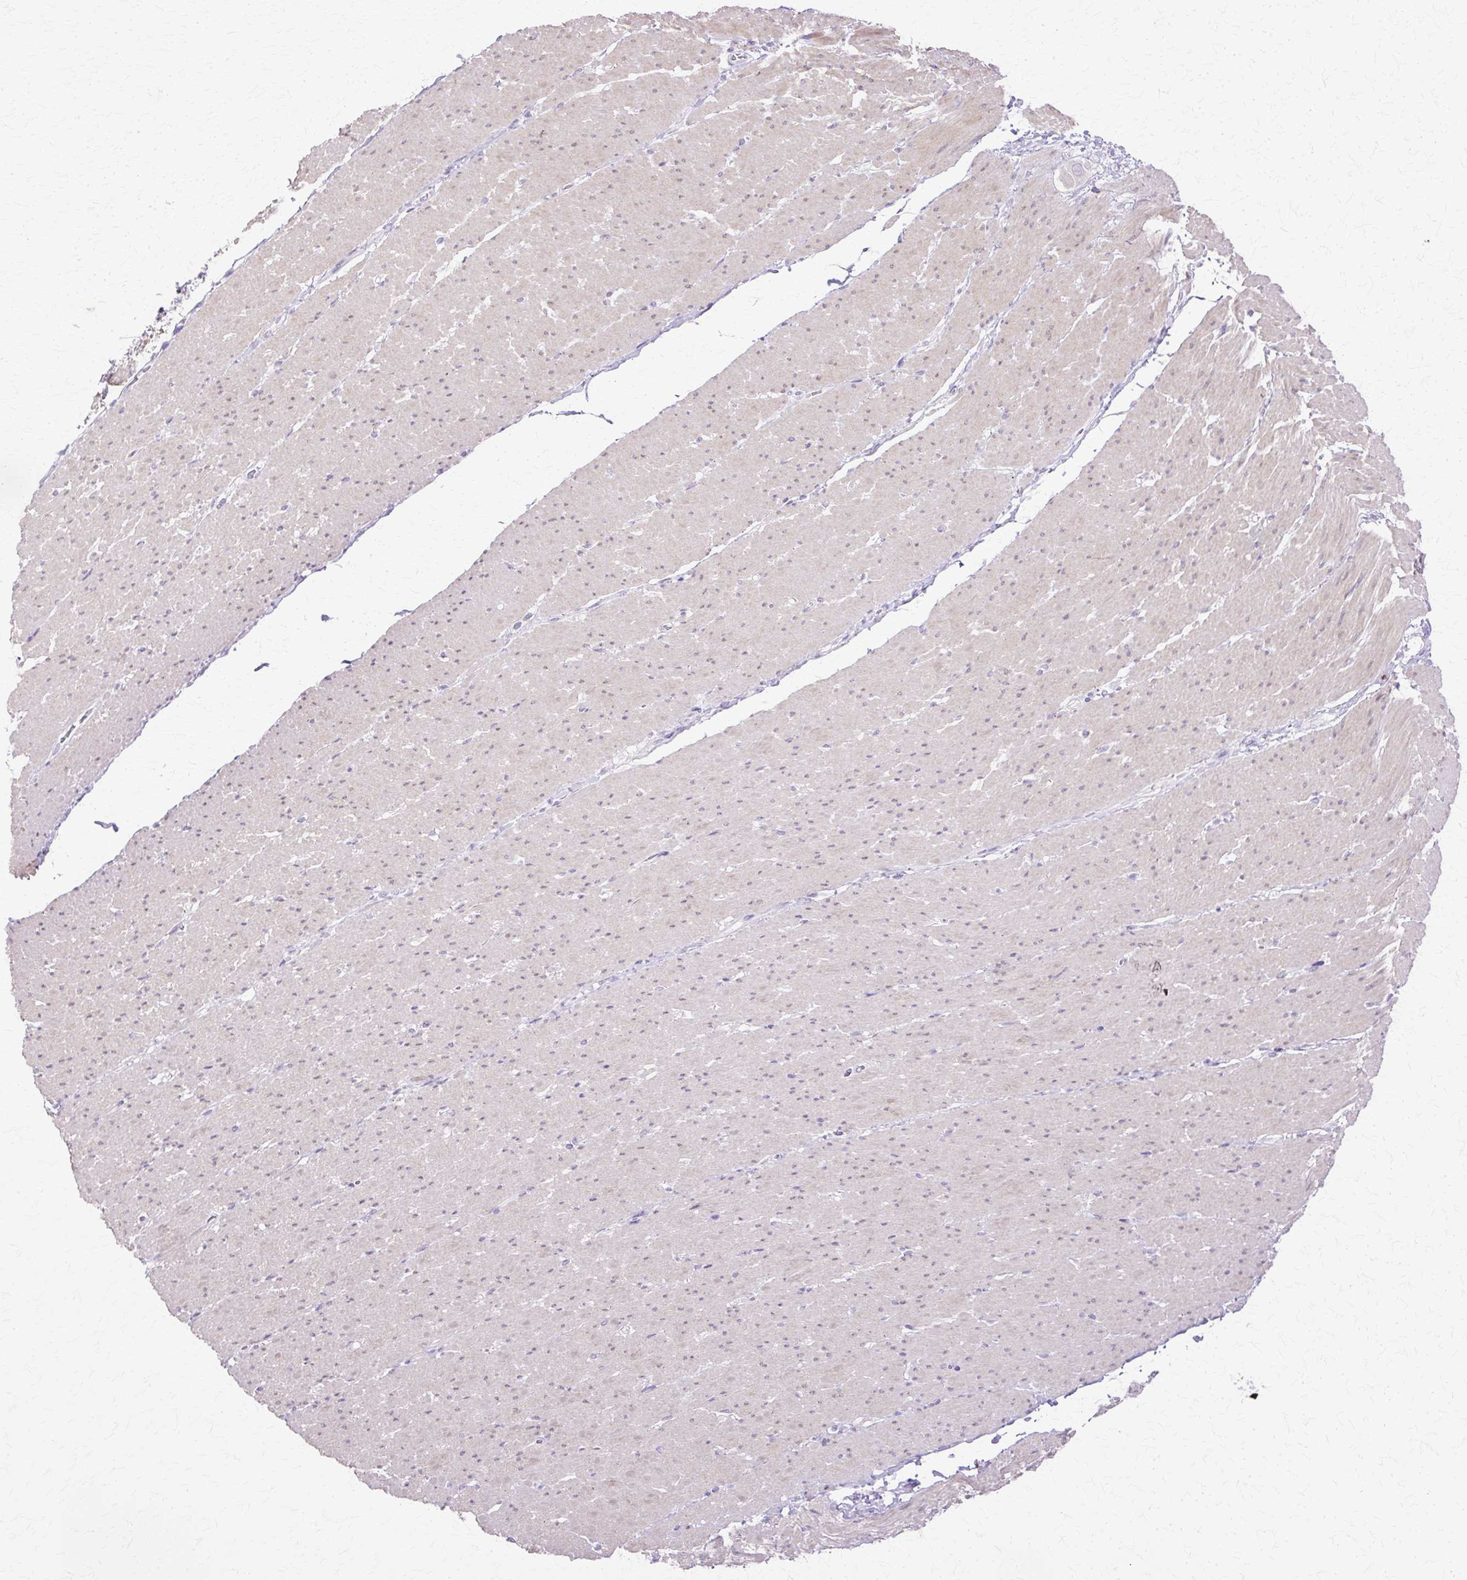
{"staining": {"intensity": "moderate", "quantity": "25%-75%", "location": "nuclear"}, "tissue": "smooth muscle", "cell_type": "Smooth muscle cells", "image_type": "normal", "snomed": [{"axis": "morphology", "description": "Normal tissue, NOS"}, {"axis": "topography", "description": "Smooth muscle"}, {"axis": "topography", "description": "Rectum"}], "caption": "A medium amount of moderate nuclear positivity is seen in about 25%-75% of smooth muscle cells in unremarkable smooth muscle.", "gene": "HSPA1A", "patient": {"sex": "male", "age": 53}}